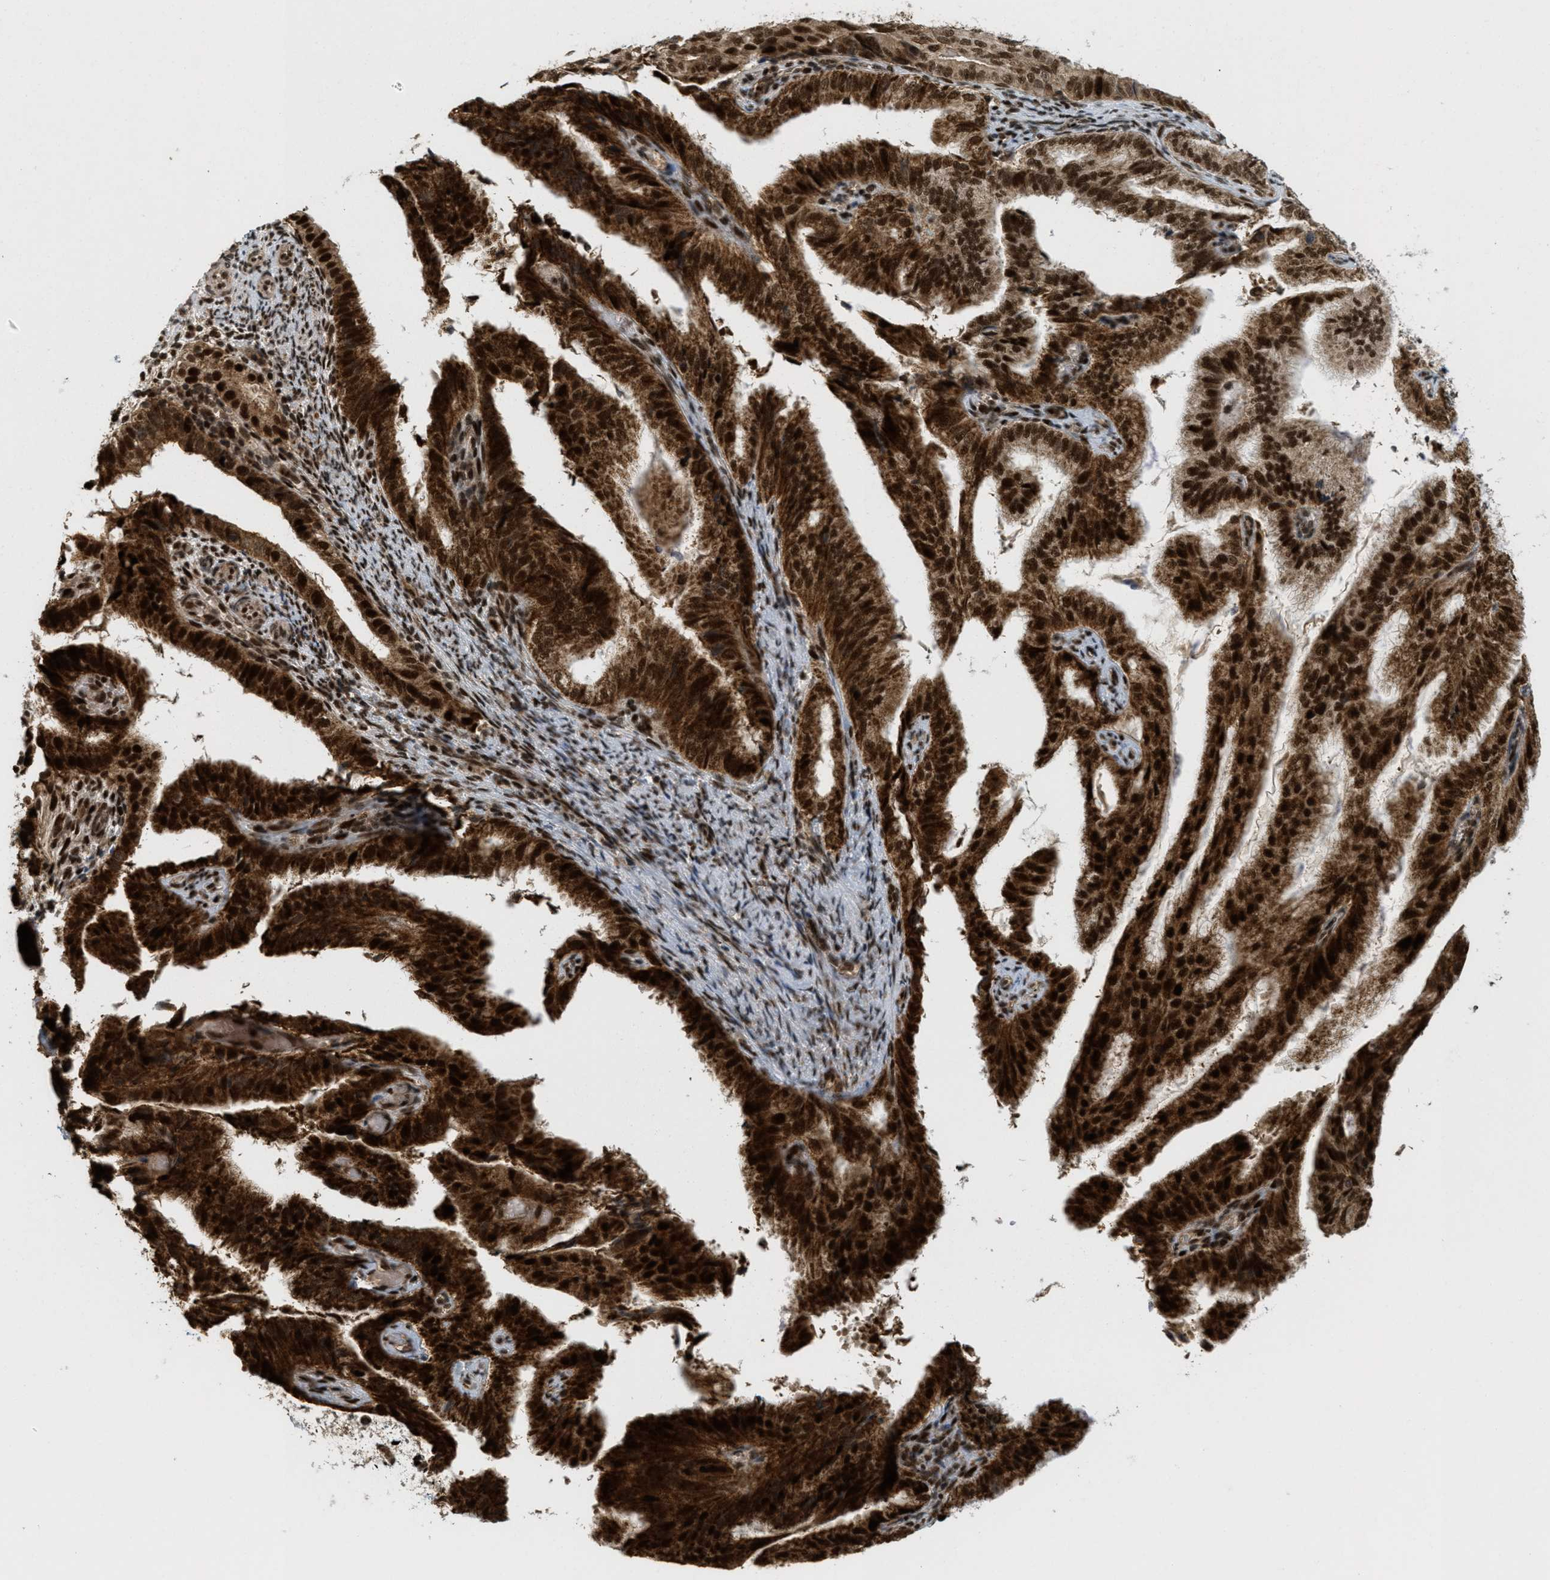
{"staining": {"intensity": "strong", "quantity": ">75%", "location": "cytoplasmic/membranous,nuclear"}, "tissue": "endometrial cancer", "cell_type": "Tumor cells", "image_type": "cancer", "snomed": [{"axis": "morphology", "description": "Adenocarcinoma, NOS"}, {"axis": "topography", "description": "Endometrium"}], "caption": "Strong cytoplasmic/membranous and nuclear expression for a protein is present in approximately >75% of tumor cells of adenocarcinoma (endometrial) using IHC.", "gene": "TLK1", "patient": {"sex": "female", "age": 58}}